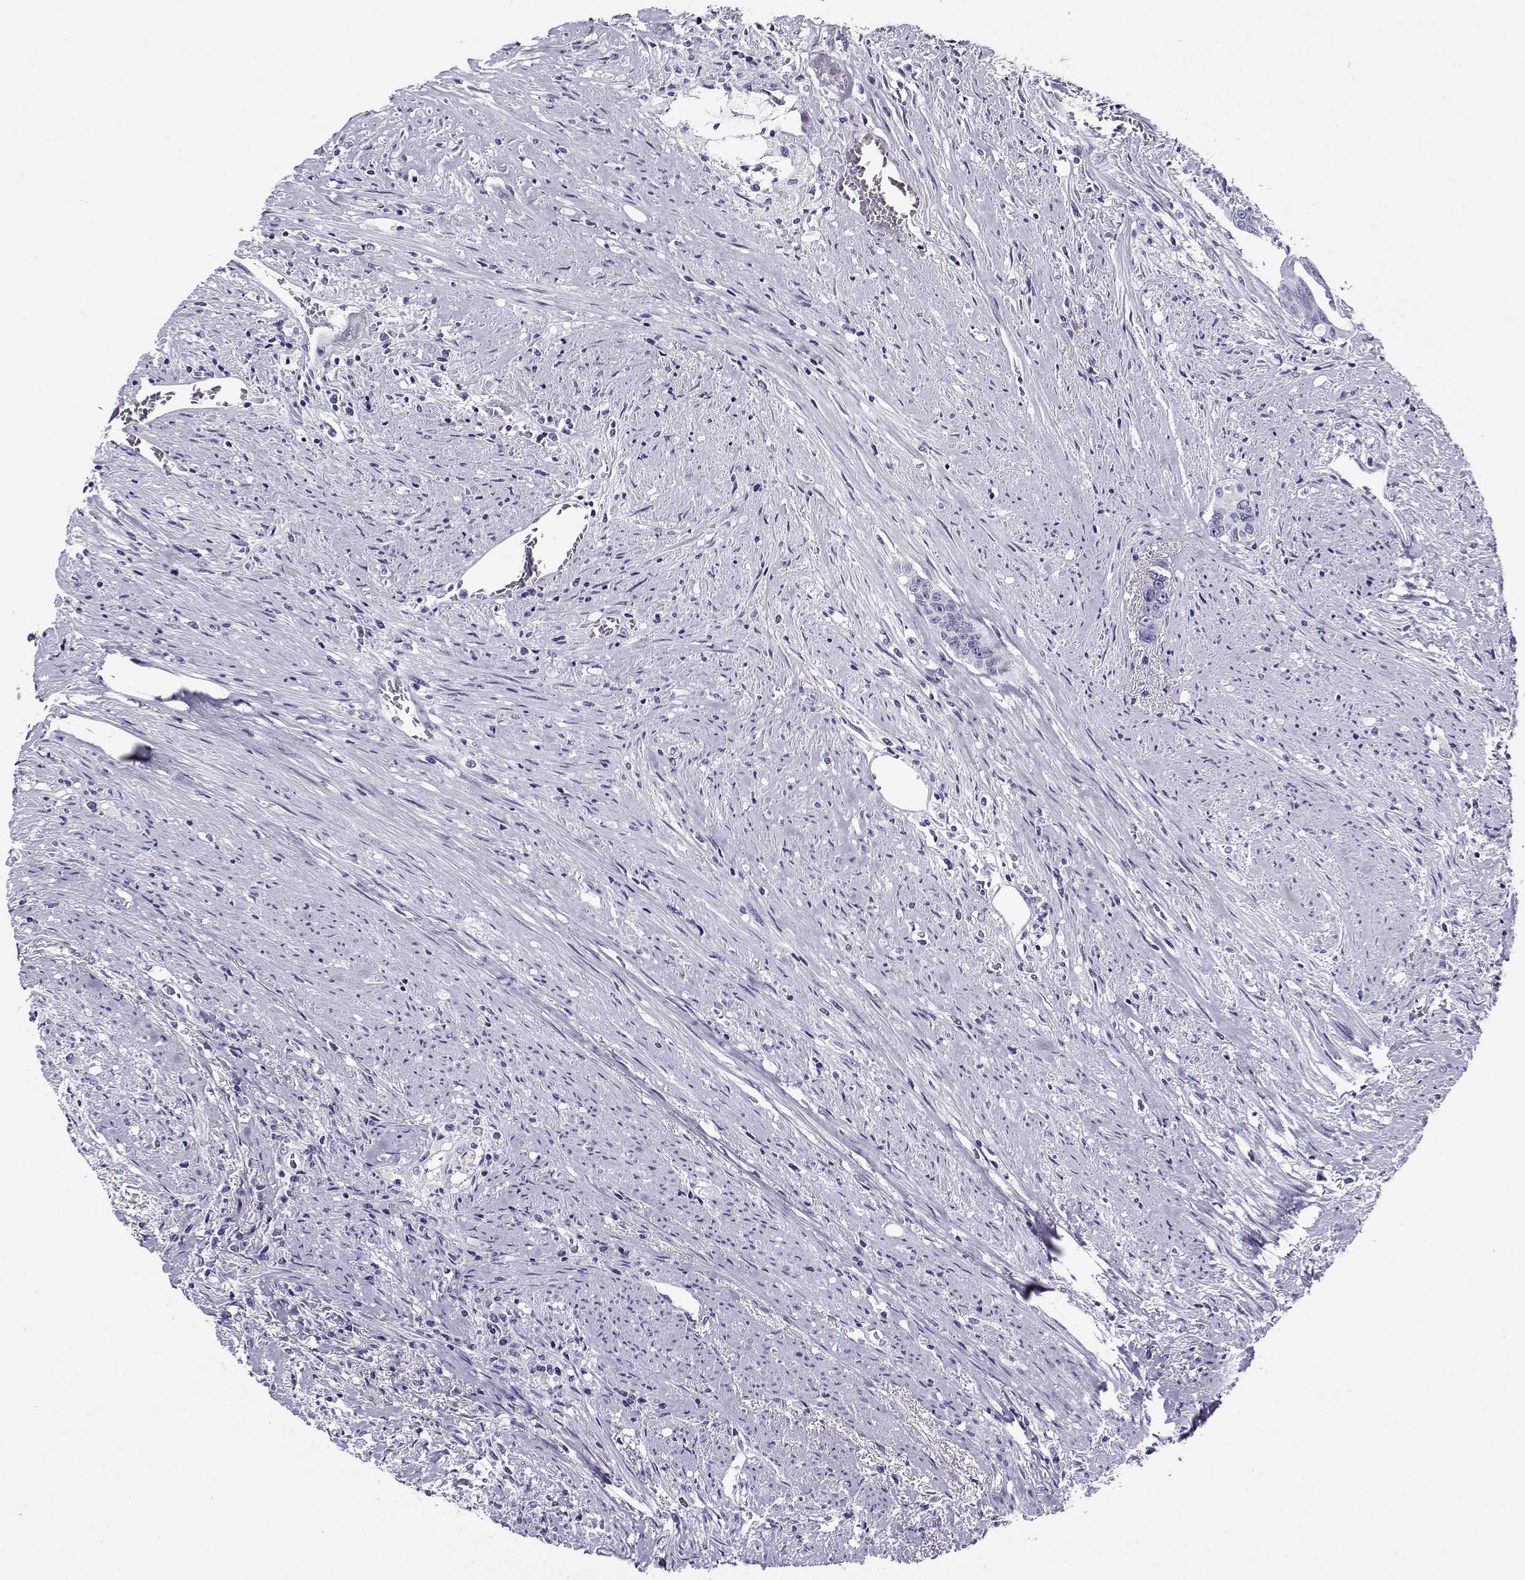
{"staining": {"intensity": "negative", "quantity": "none", "location": "none"}, "tissue": "colorectal cancer", "cell_type": "Tumor cells", "image_type": "cancer", "snomed": [{"axis": "morphology", "description": "Adenocarcinoma, NOS"}, {"axis": "topography", "description": "Rectum"}], "caption": "This is a image of IHC staining of adenocarcinoma (colorectal), which shows no expression in tumor cells.", "gene": "CABS1", "patient": {"sex": "male", "age": 59}}